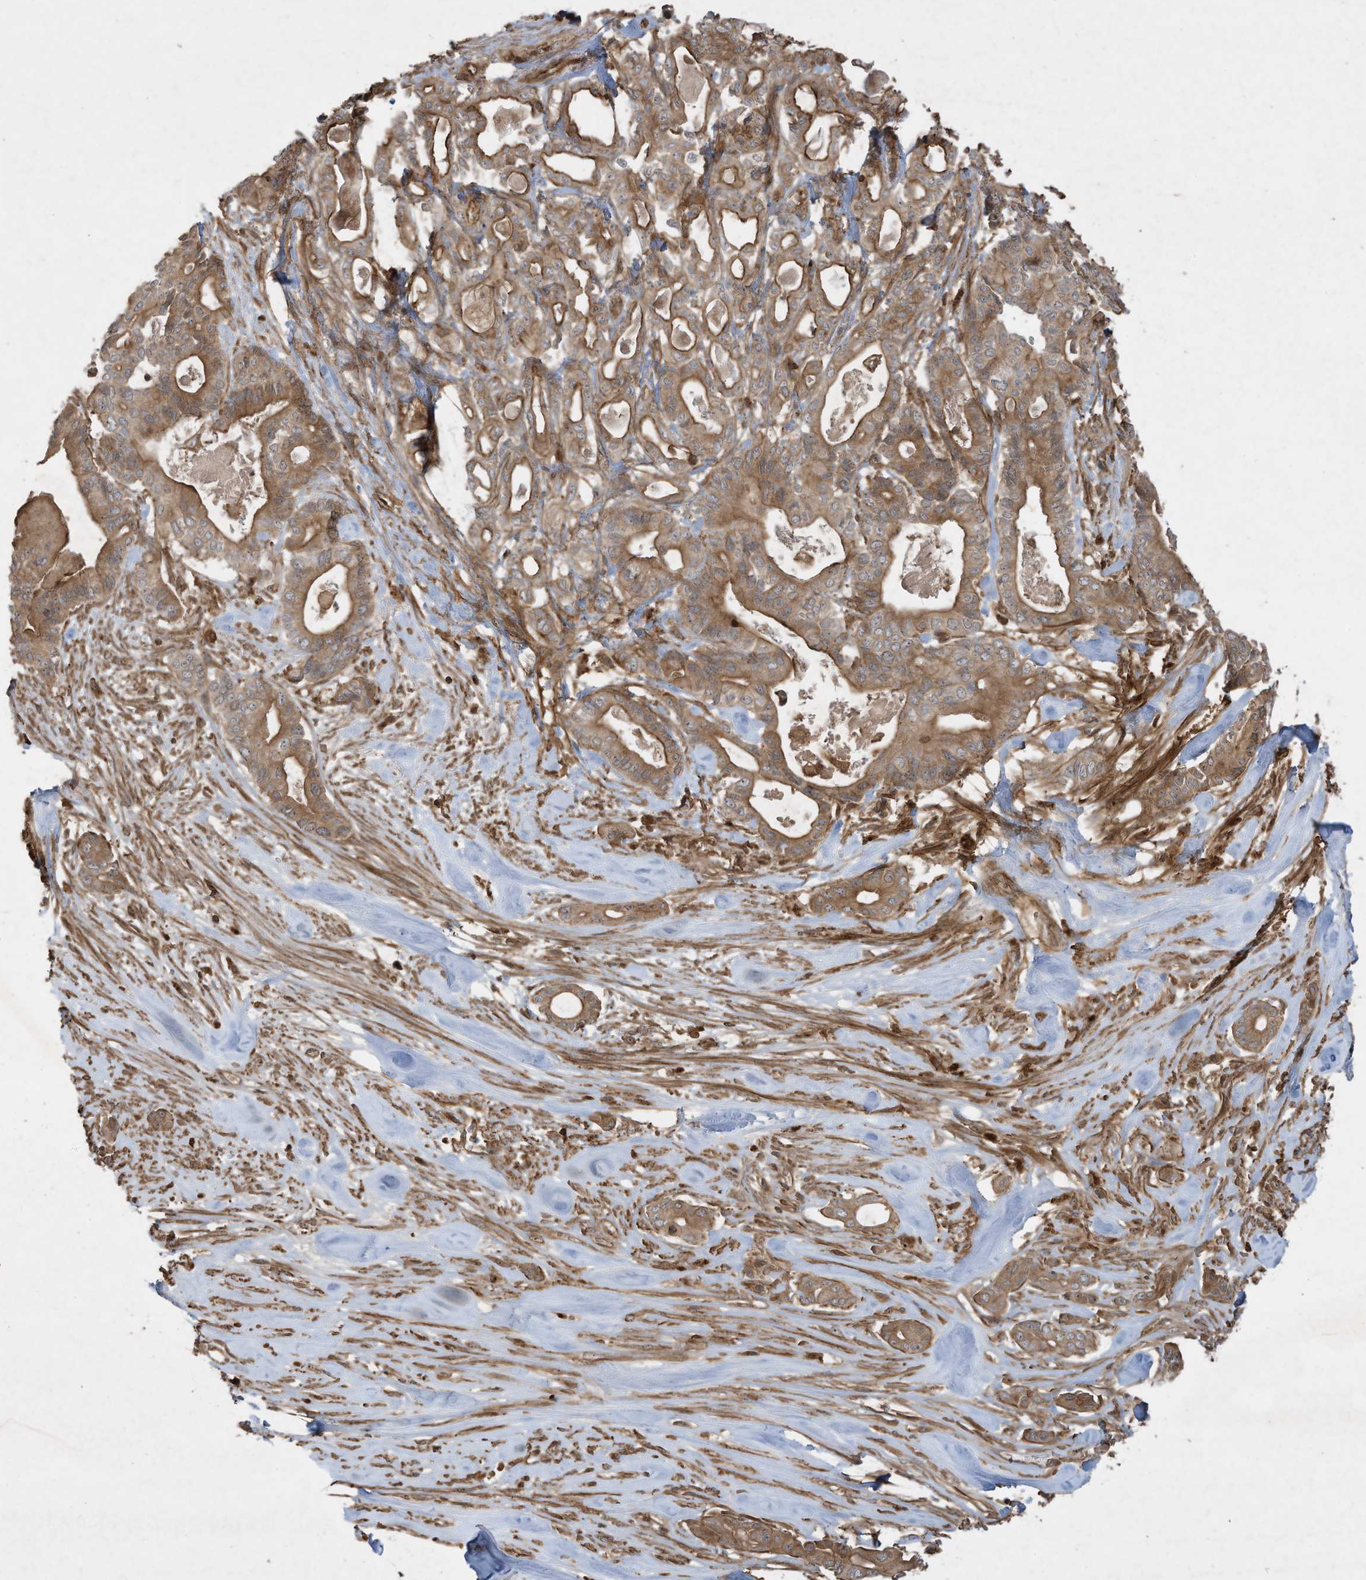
{"staining": {"intensity": "moderate", "quantity": ">75%", "location": "cytoplasmic/membranous"}, "tissue": "pancreatic cancer", "cell_type": "Tumor cells", "image_type": "cancer", "snomed": [{"axis": "morphology", "description": "Adenocarcinoma, NOS"}, {"axis": "topography", "description": "Pancreas"}], "caption": "Tumor cells reveal medium levels of moderate cytoplasmic/membranous expression in about >75% of cells in human adenocarcinoma (pancreatic).", "gene": "DDIT4", "patient": {"sex": "male", "age": 63}}